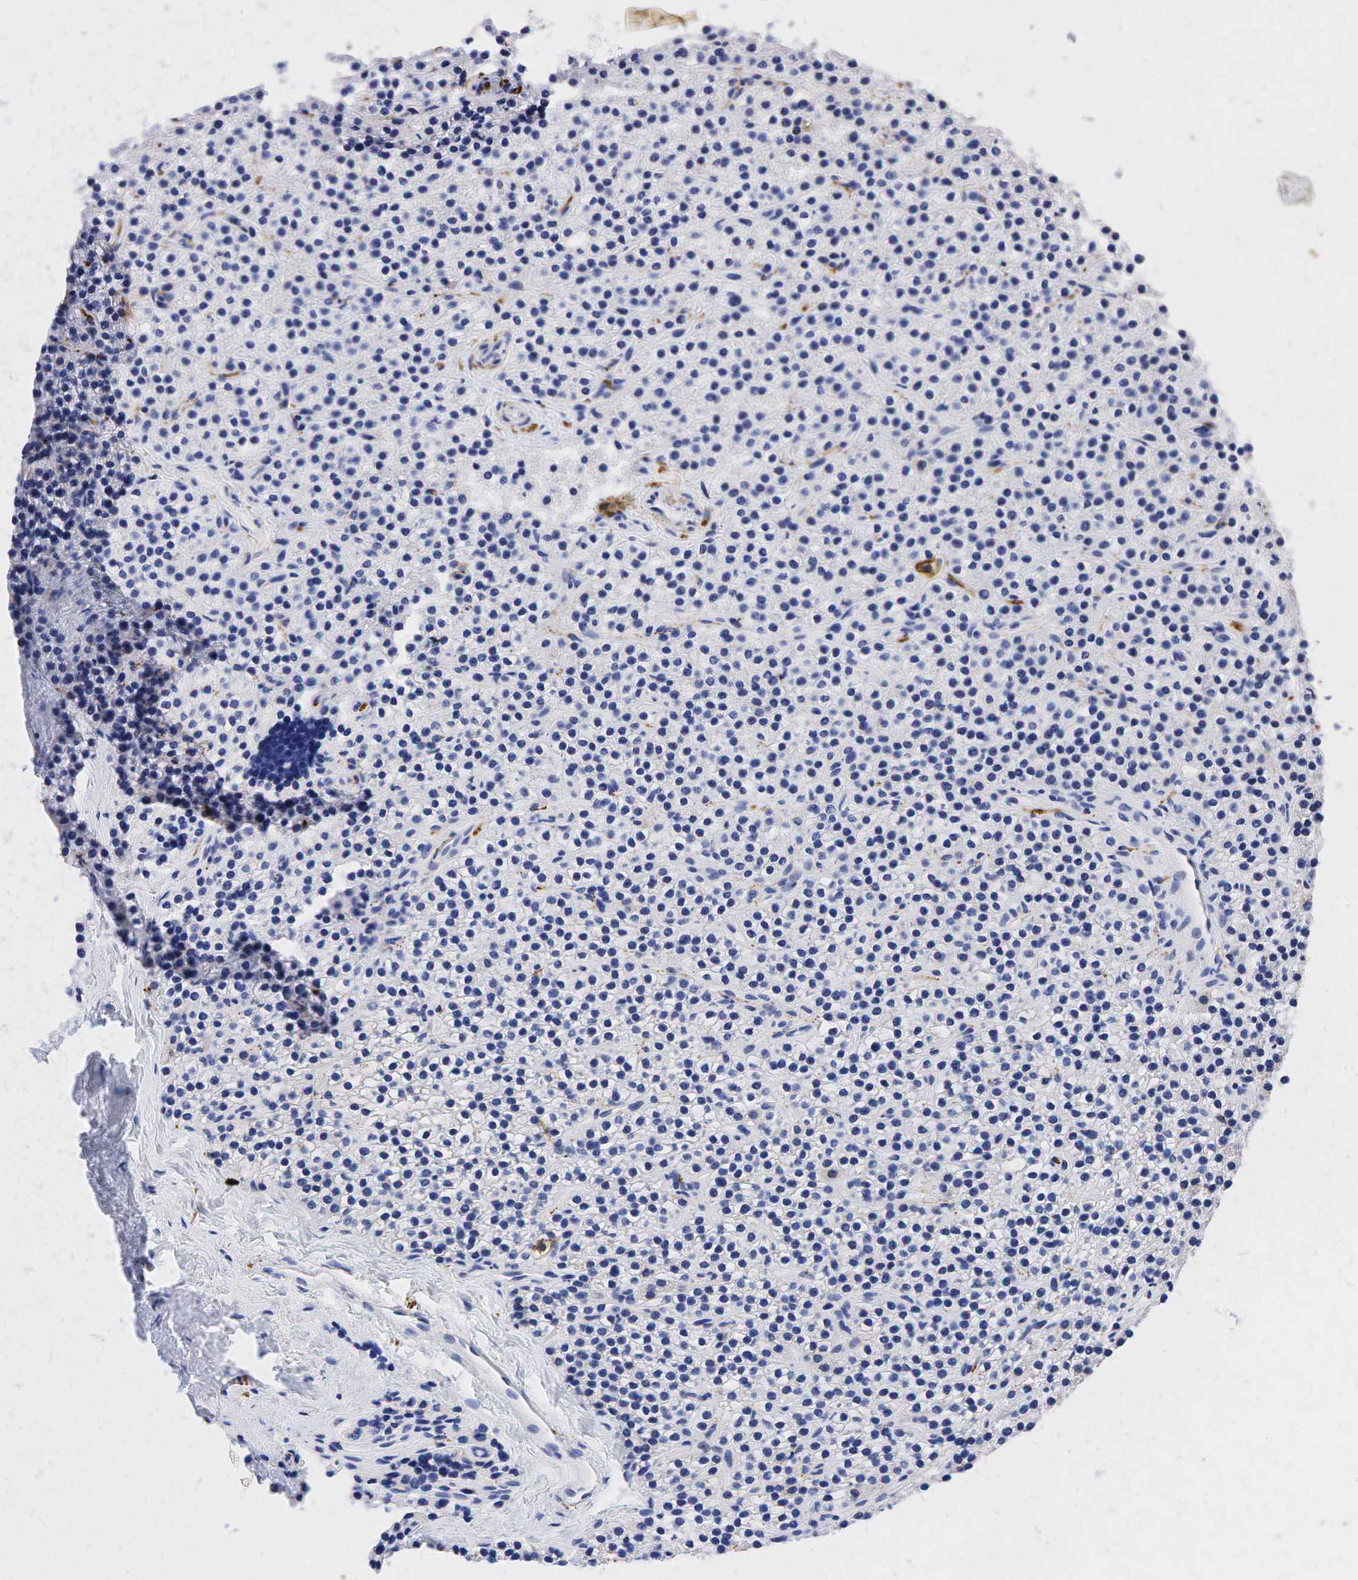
{"staining": {"intensity": "negative", "quantity": "none", "location": "none"}, "tissue": "parathyroid gland", "cell_type": "Glandular cells", "image_type": "normal", "snomed": [{"axis": "morphology", "description": "Normal tissue, NOS"}, {"axis": "topography", "description": "Parathyroid gland"}], "caption": "Immunohistochemistry of benign parathyroid gland demonstrates no expression in glandular cells.", "gene": "SYP", "patient": {"sex": "female", "age": 54}}